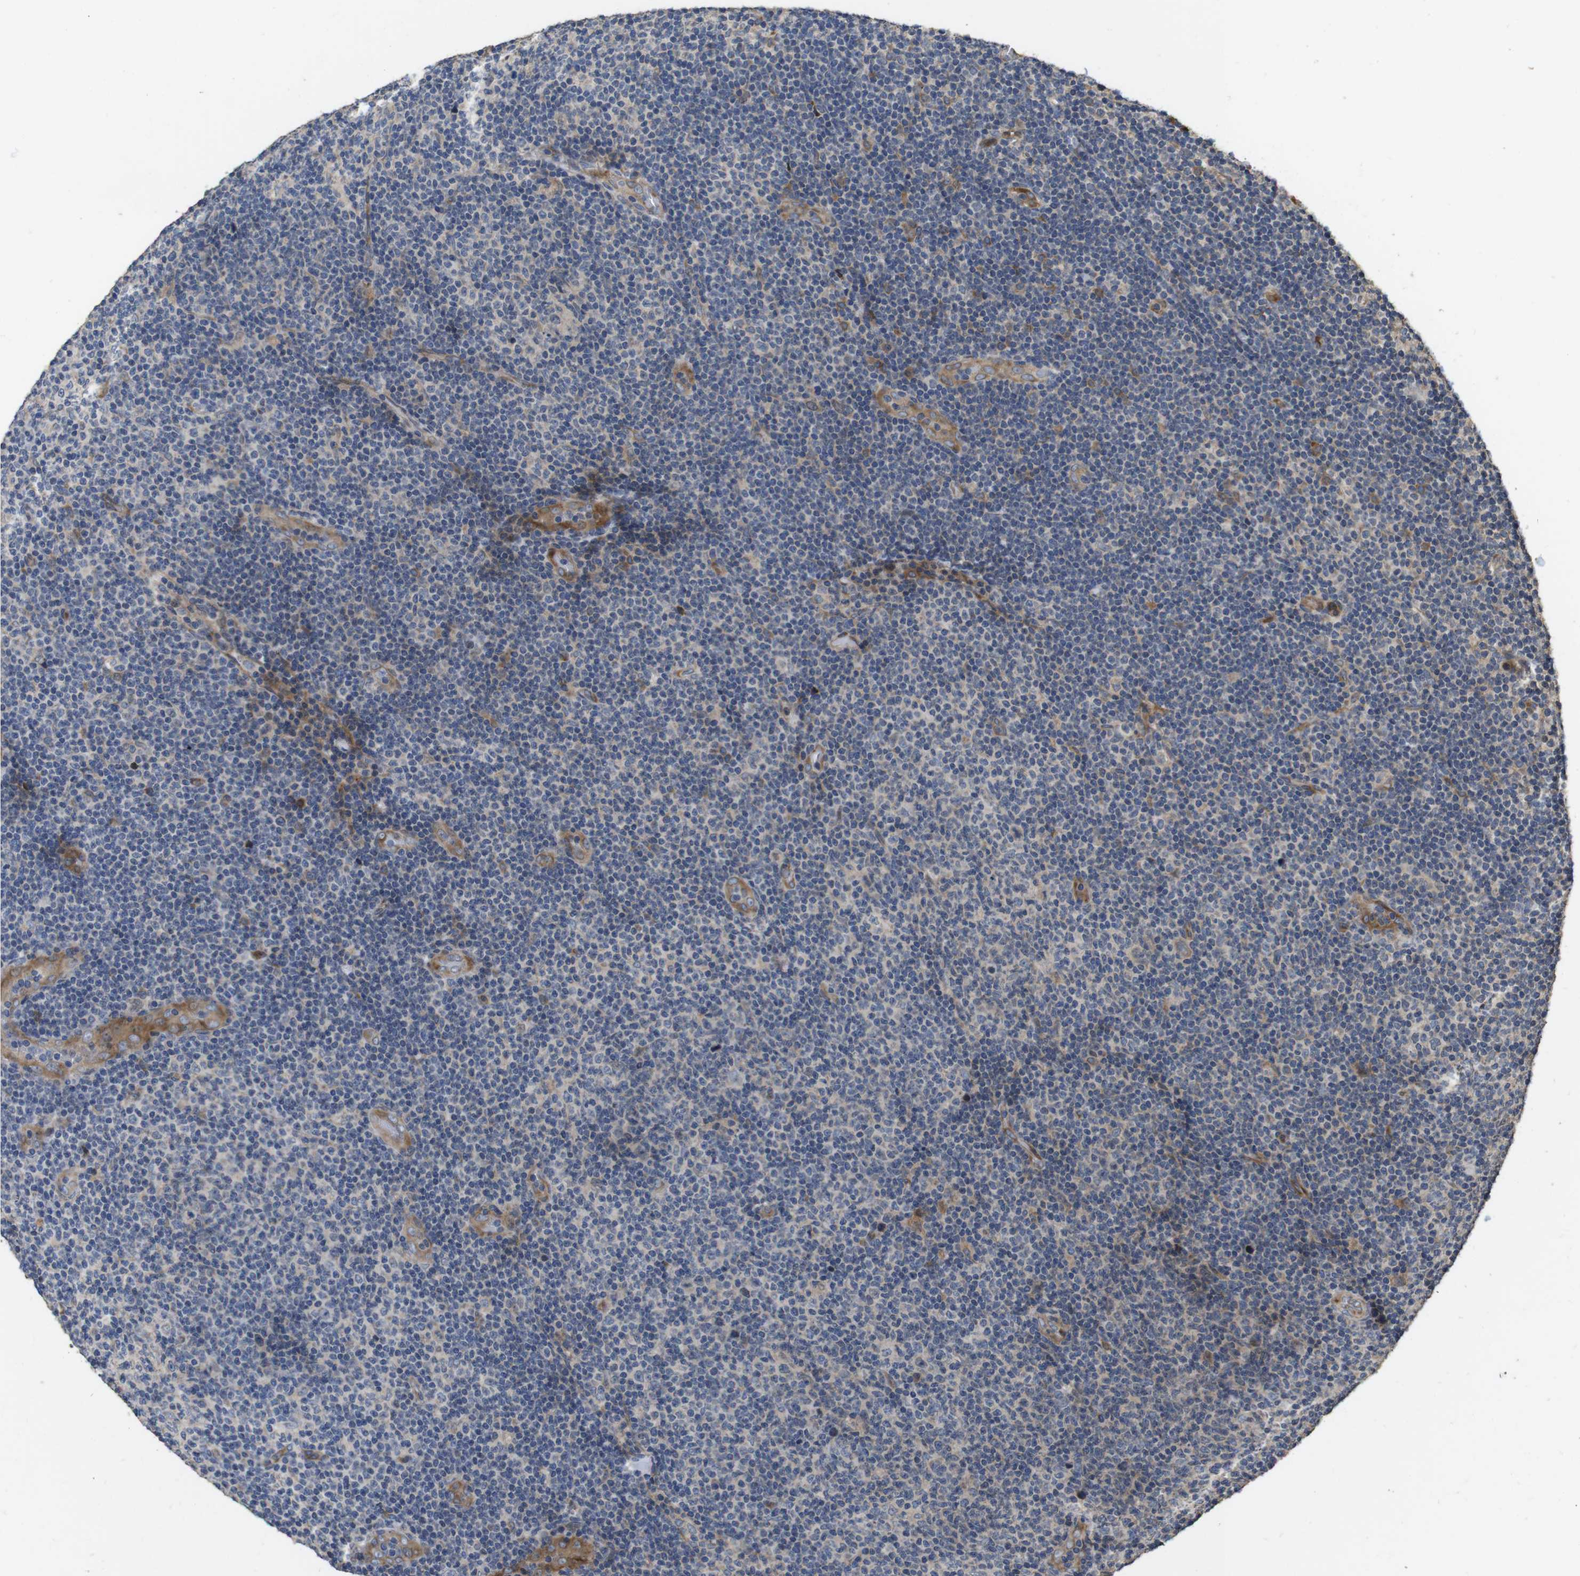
{"staining": {"intensity": "weak", "quantity": "<25%", "location": "cytoplasmic/membranous"}, "tissue": "lymphoma", "cell_type": "Tumor cells", "image_type": "cancer", "snomed": [{"axis": "morphology", "description": "Malignant lymphoma, non-Hodgkin's type, Low grade"}, {"axis": "topography", "description": "Lymph node"}], "caption": "Tumor cells show no significant positivity in lymphoma.", "gene": "PCDHB10", "patient": {"sex": "male", "age": 83}}